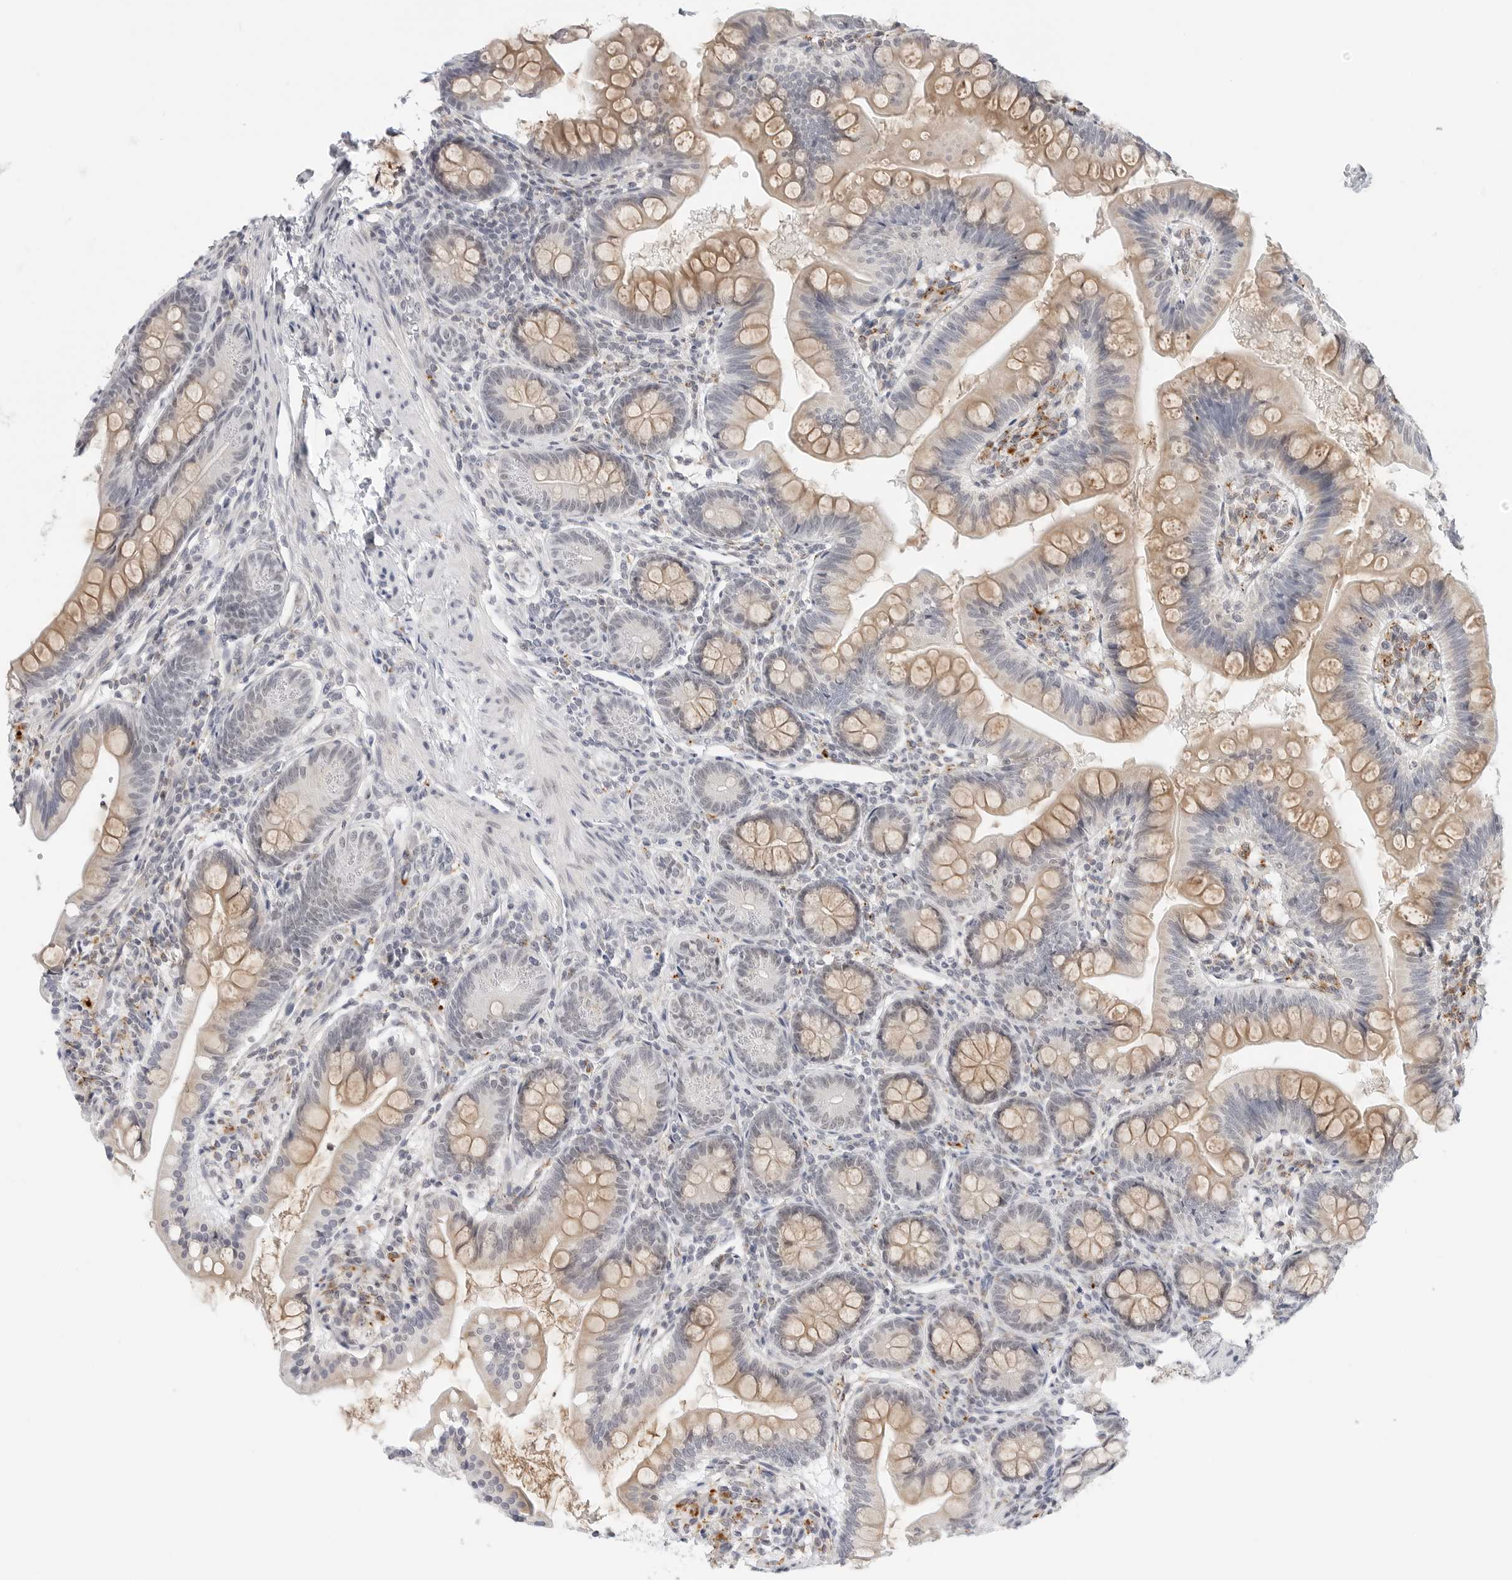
{"staining": {"intensity": "weak", "quantity": ">75%", "location": "cytoplasmic/membranous"}, "tissue": "small intestine", "cell_type": "Glandular cells", "image_type": "normal", "snomed": [{"axis": "morphology", "description": "Normal tissue, NOS"}, {"axis": "topography", "description": "Small intestine"}], "caption": "Small intestine stained with DAB (3,3'-diaminobenzidine) immunohistochemistry exhibits low levels of weak cytoplasmic/membranous positivity in about >75% of glandular cells. The protein of interest is shown in brown color, while the nuclei are stained blue.", "gene": "TSEN2", "patient": {"sex": "male", "age": 7}}